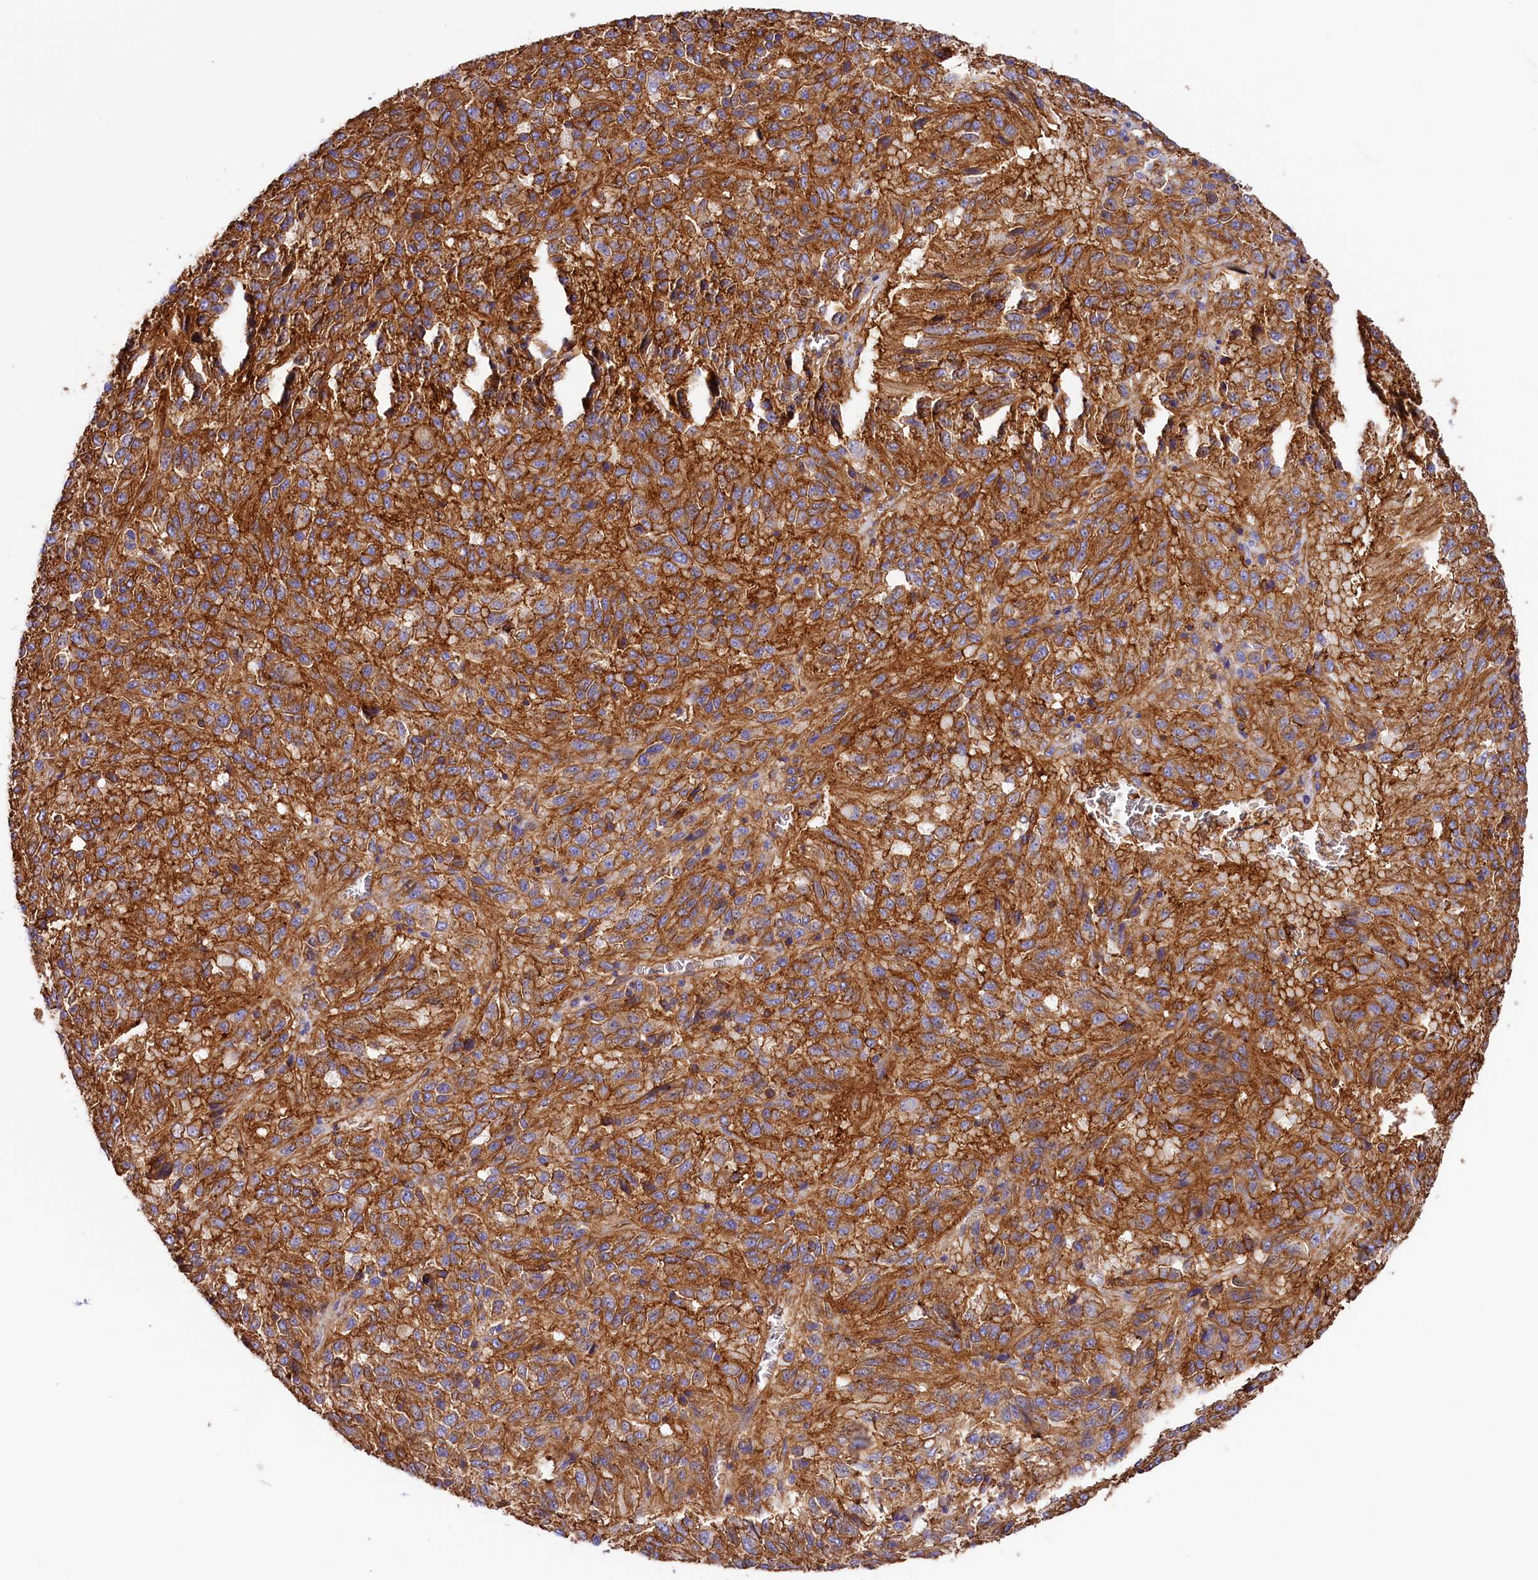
{"staining": {"intensity": "strong", "quantity": ">75%", "location": "cytoplasmic/membranous"}, "tissue": "melanoma", "cell_type": "Tumor cells", "image_type": "cancer", "snomed": [{"axis": "morphology", "description": "Malignant melanoma, Metastatic site"}, {"axis": "topography", "description": "Lung"}], "caption": "Malignant melanoma (metastatic site) tissue demonstrates strong cytoplasmic/membranous expression in about >75% of tumor cells, visualized by immunohistochemistry. (IHC, brightfield microscopy, high magnification).", "gene": "ATP2B4", "patient": {"sex": "male", "age": 64}}